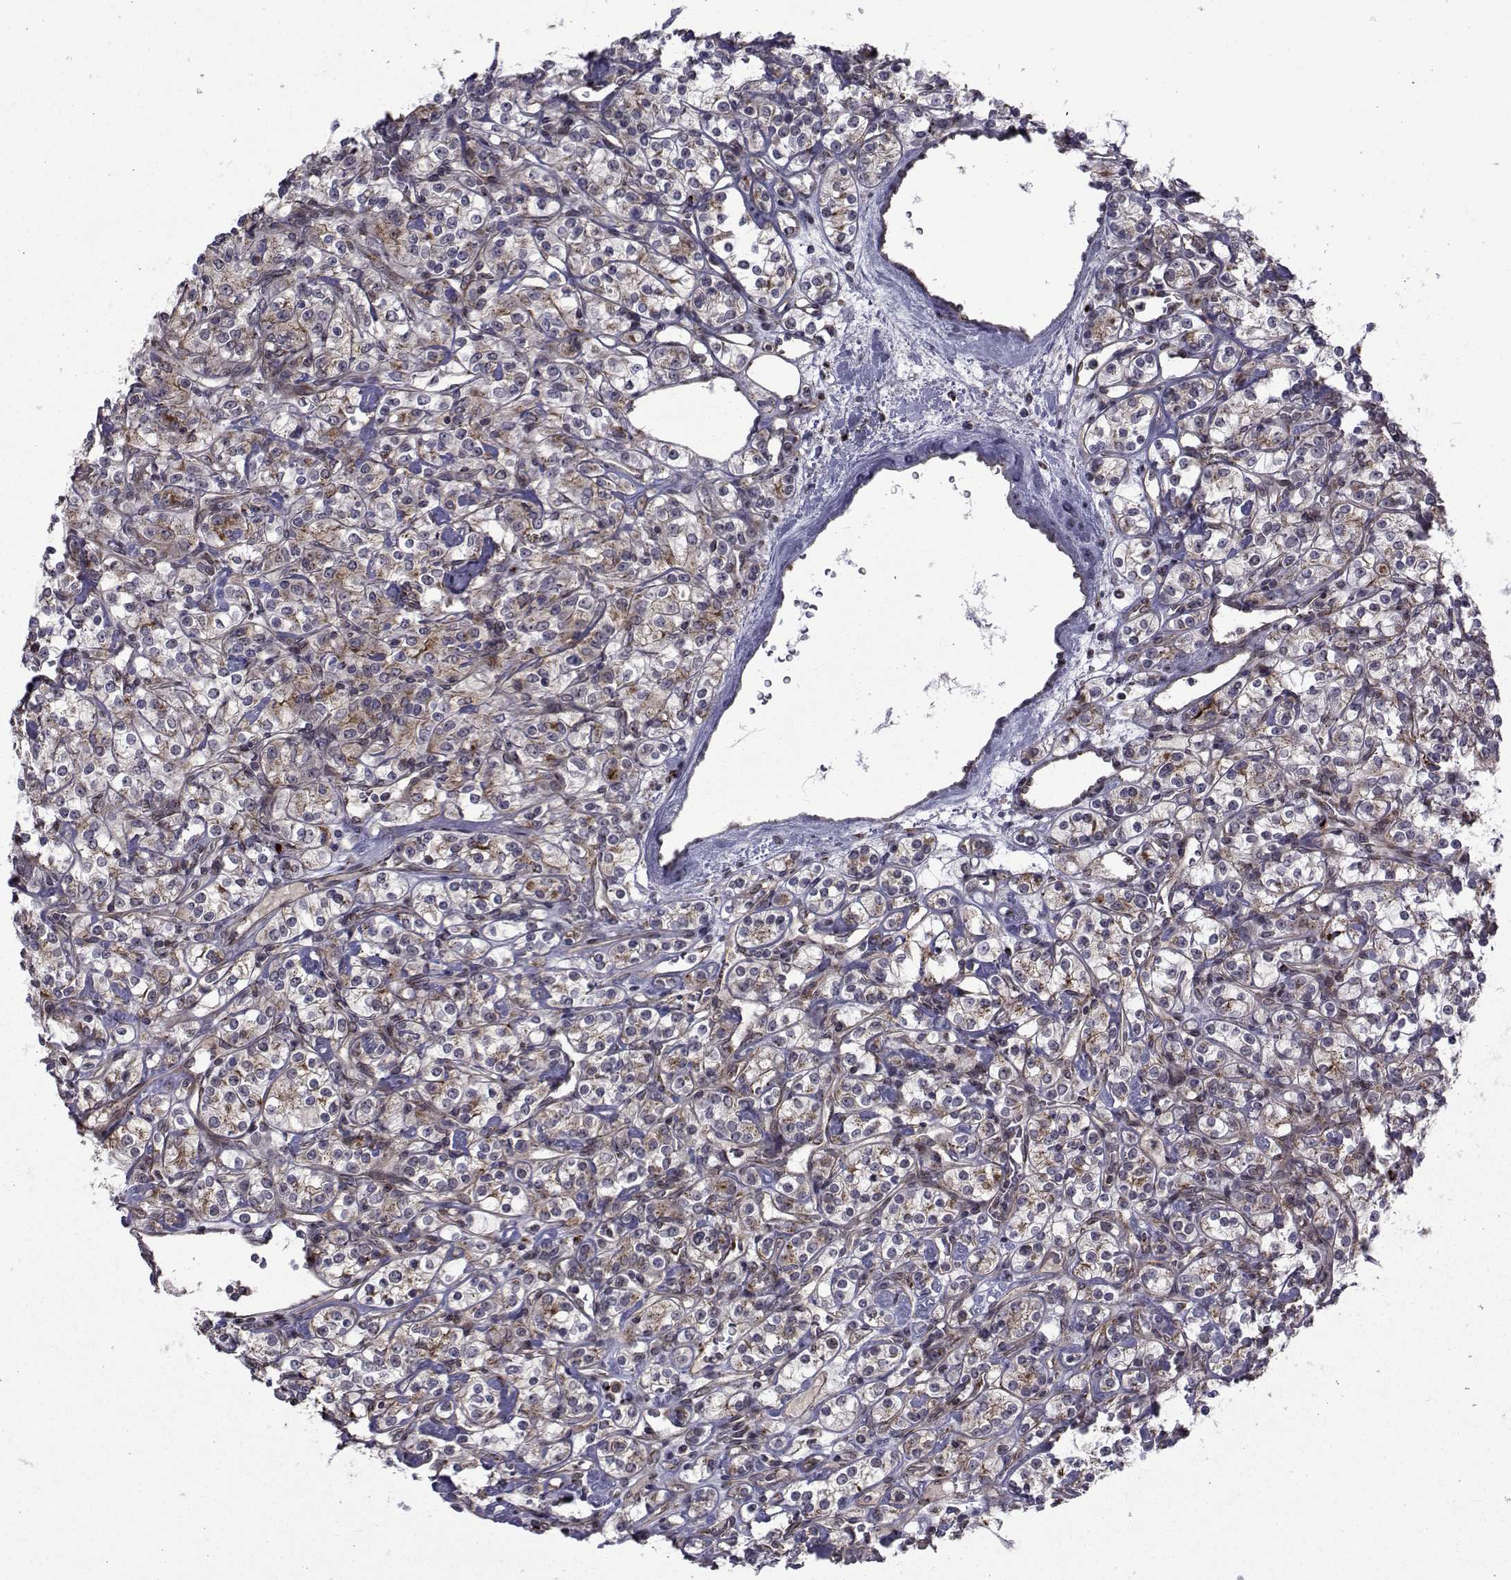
{"staining": {"intensity": "weak", "quantity": "25%-75%", "location": "cytoplasmic/membranous"}, "tissue": "renal cancer", "cell_type": "Tumor cells", "image_type": "cancer", "snomed": [{"axis": "morphology", "description": "Adenocarcinoma, NOS"}, {"axis": "topography", "description": "Kidney"}], "caption": "Renal adenocarcinoma tissue shows weak cytoplasmic/membranous staining in about 25%-75% of tumor cells", "gene": "ATP6V1C2", "patient": {"sex": "male", "age": 77}}